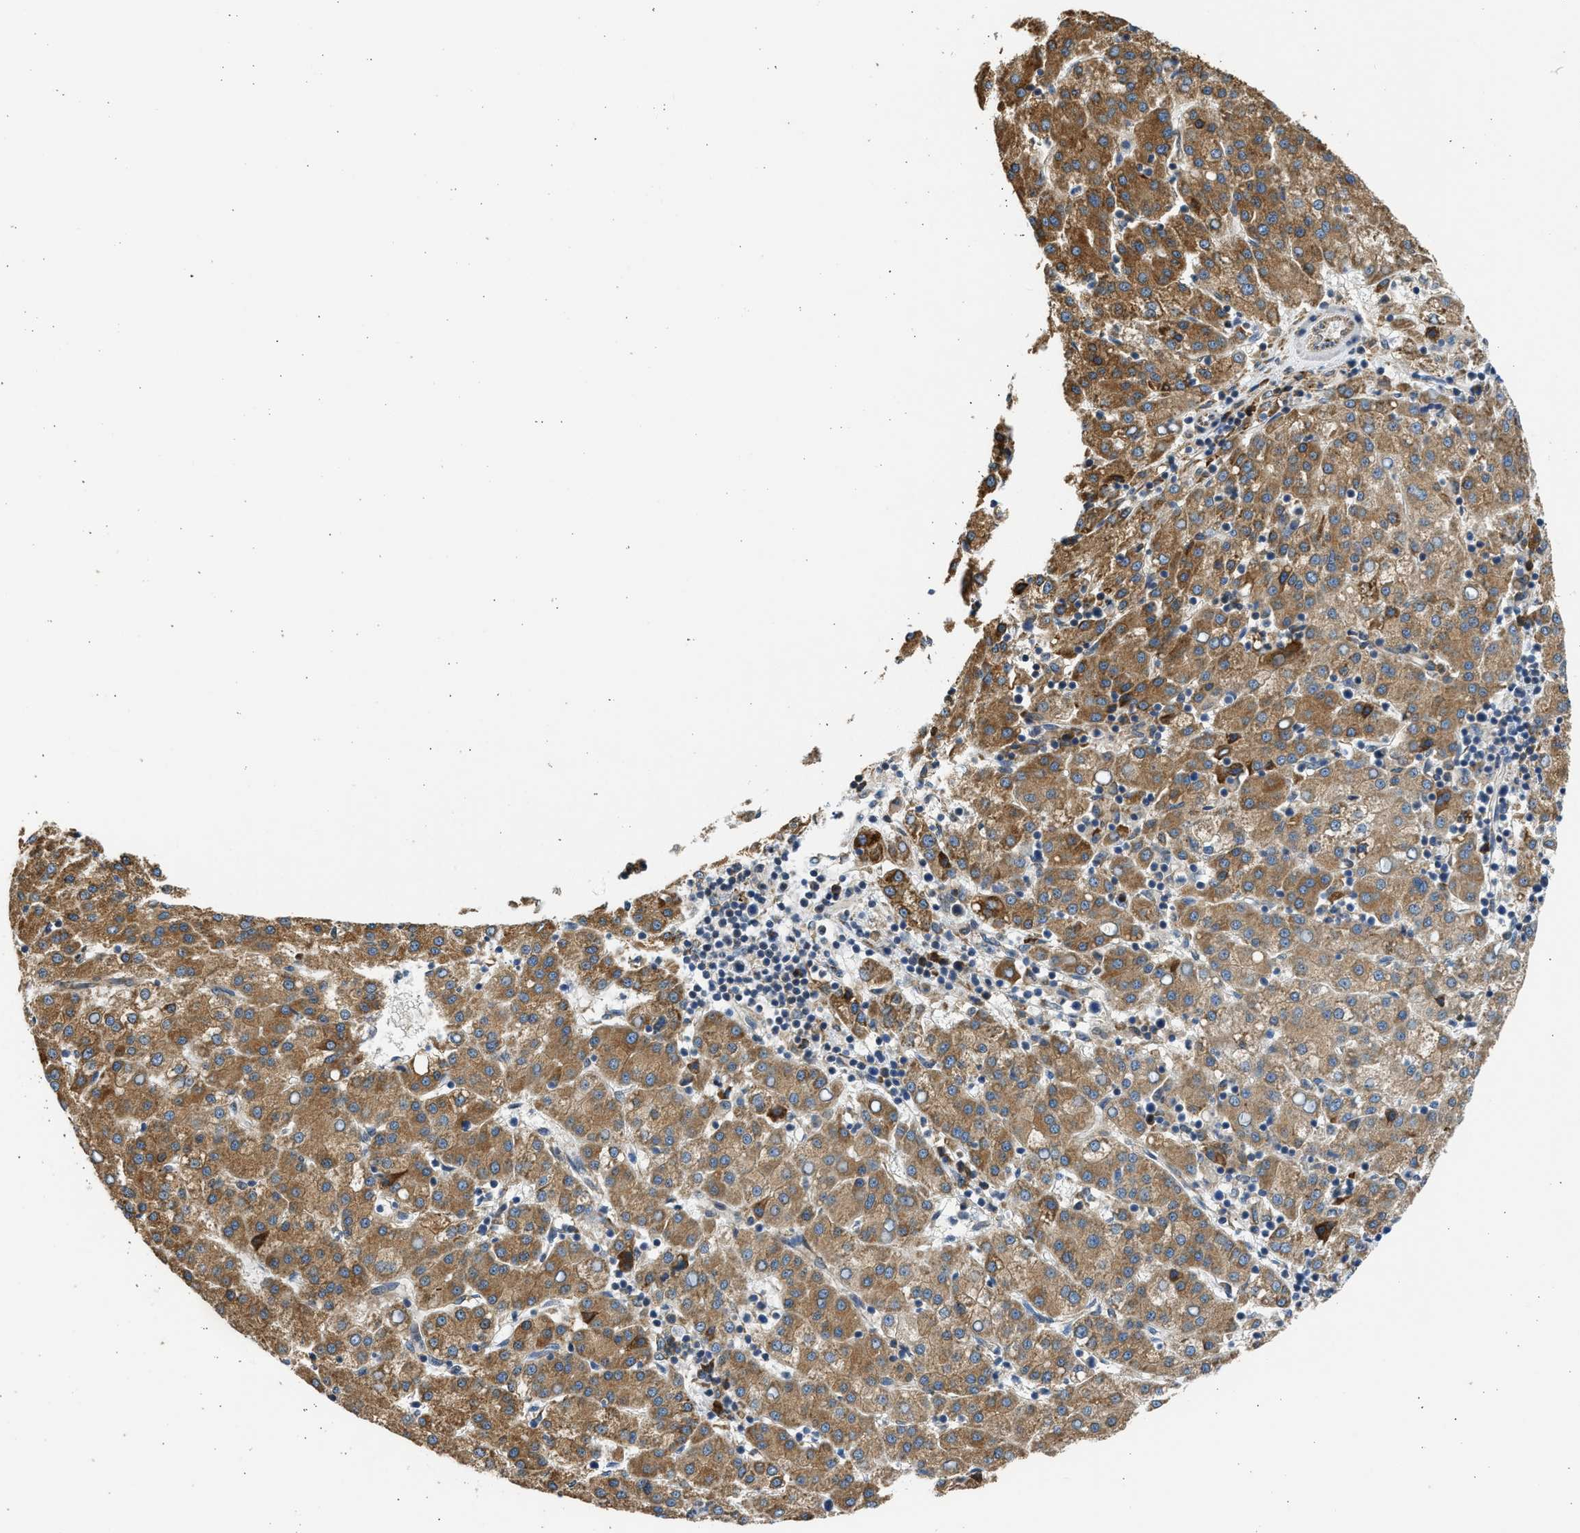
{"staining": {"intensity": "moderate", "quantity": ">75%", "location": "cytoplasmic/membranous"}, "tissue": "liver cancer", "cell_type": "Tumor cells", "image_type": "cancer", "snomed": [{"axis": "morphology", "description": "Carcinoma, Hepatocellular, NOS"}, {"axis": "topography", "description": "Liver"}], "caption": "A medium amount of moderate cytoplasmic/membranous expression is present in approximately >75% of tumor cells in liver cancer tissue. The protein of interest is shown in brown color, while the nuclei are stained blue.", "gene": "PLD2", "patient": {"sex": "female", "age": 58}}